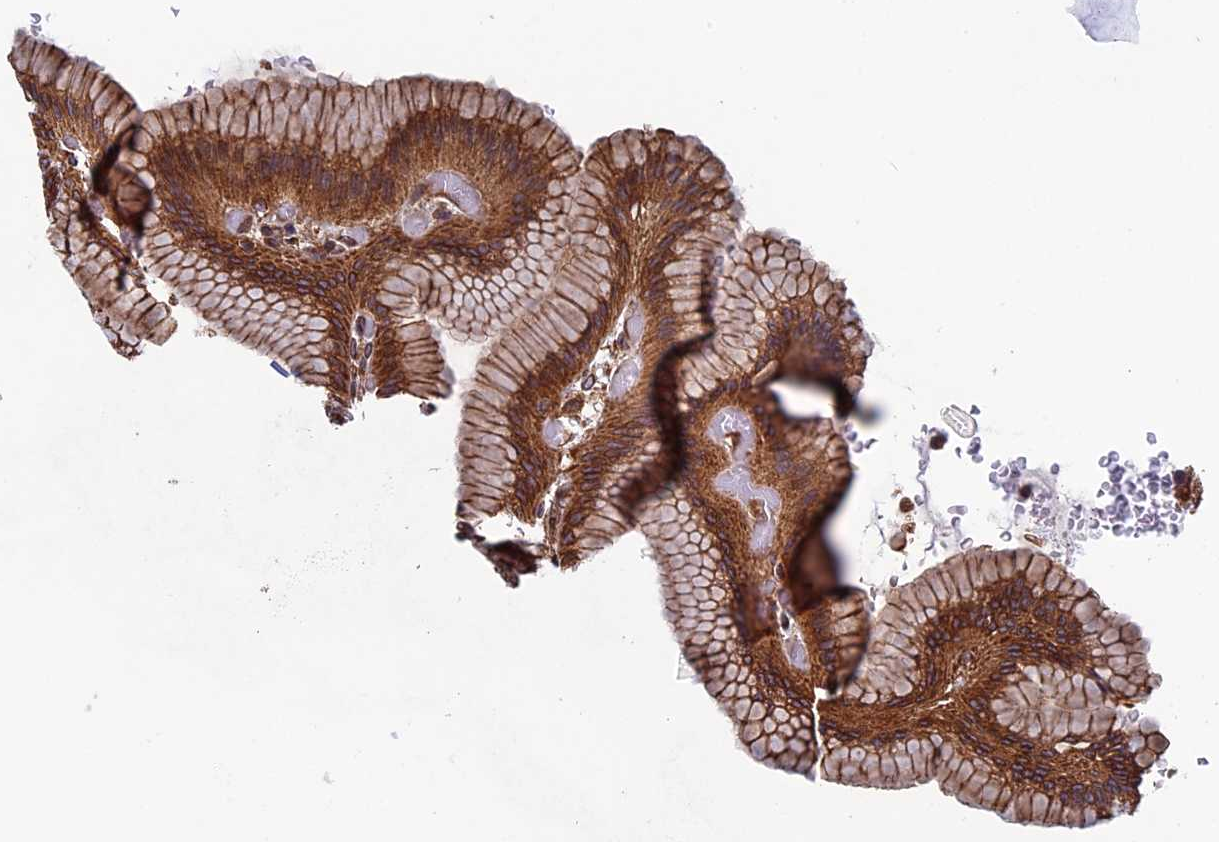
{"staining": {"intensity": "strong", "quantity": "25%-75%", "location": "cytoplasmic/membranous"}, "tissue": "stomach", "cell_type": "Glandular cells", "image_type": "normal", "snomed": [{"axis": "morphology", "description": "Normal tissue, NOS"}, {"axis": "morphology", "description": "Adenocarcinoma, NOS"}, {"axis": "morphology", "description": "Adenocarcinoma, High grade"}, {"axis": "topography", "description": "Stomach, upper"}, {"axis": "topography", "description": "Stomach"}], "caption": "Strong cytoplasmic/membranous staining for a protein is appreciated in about 25%-75% of glandular cells of normal stomach using immunohistochemistry (IHC).", "gene": "CCDC8", "patient": {"sex": "female", "age": 65}}